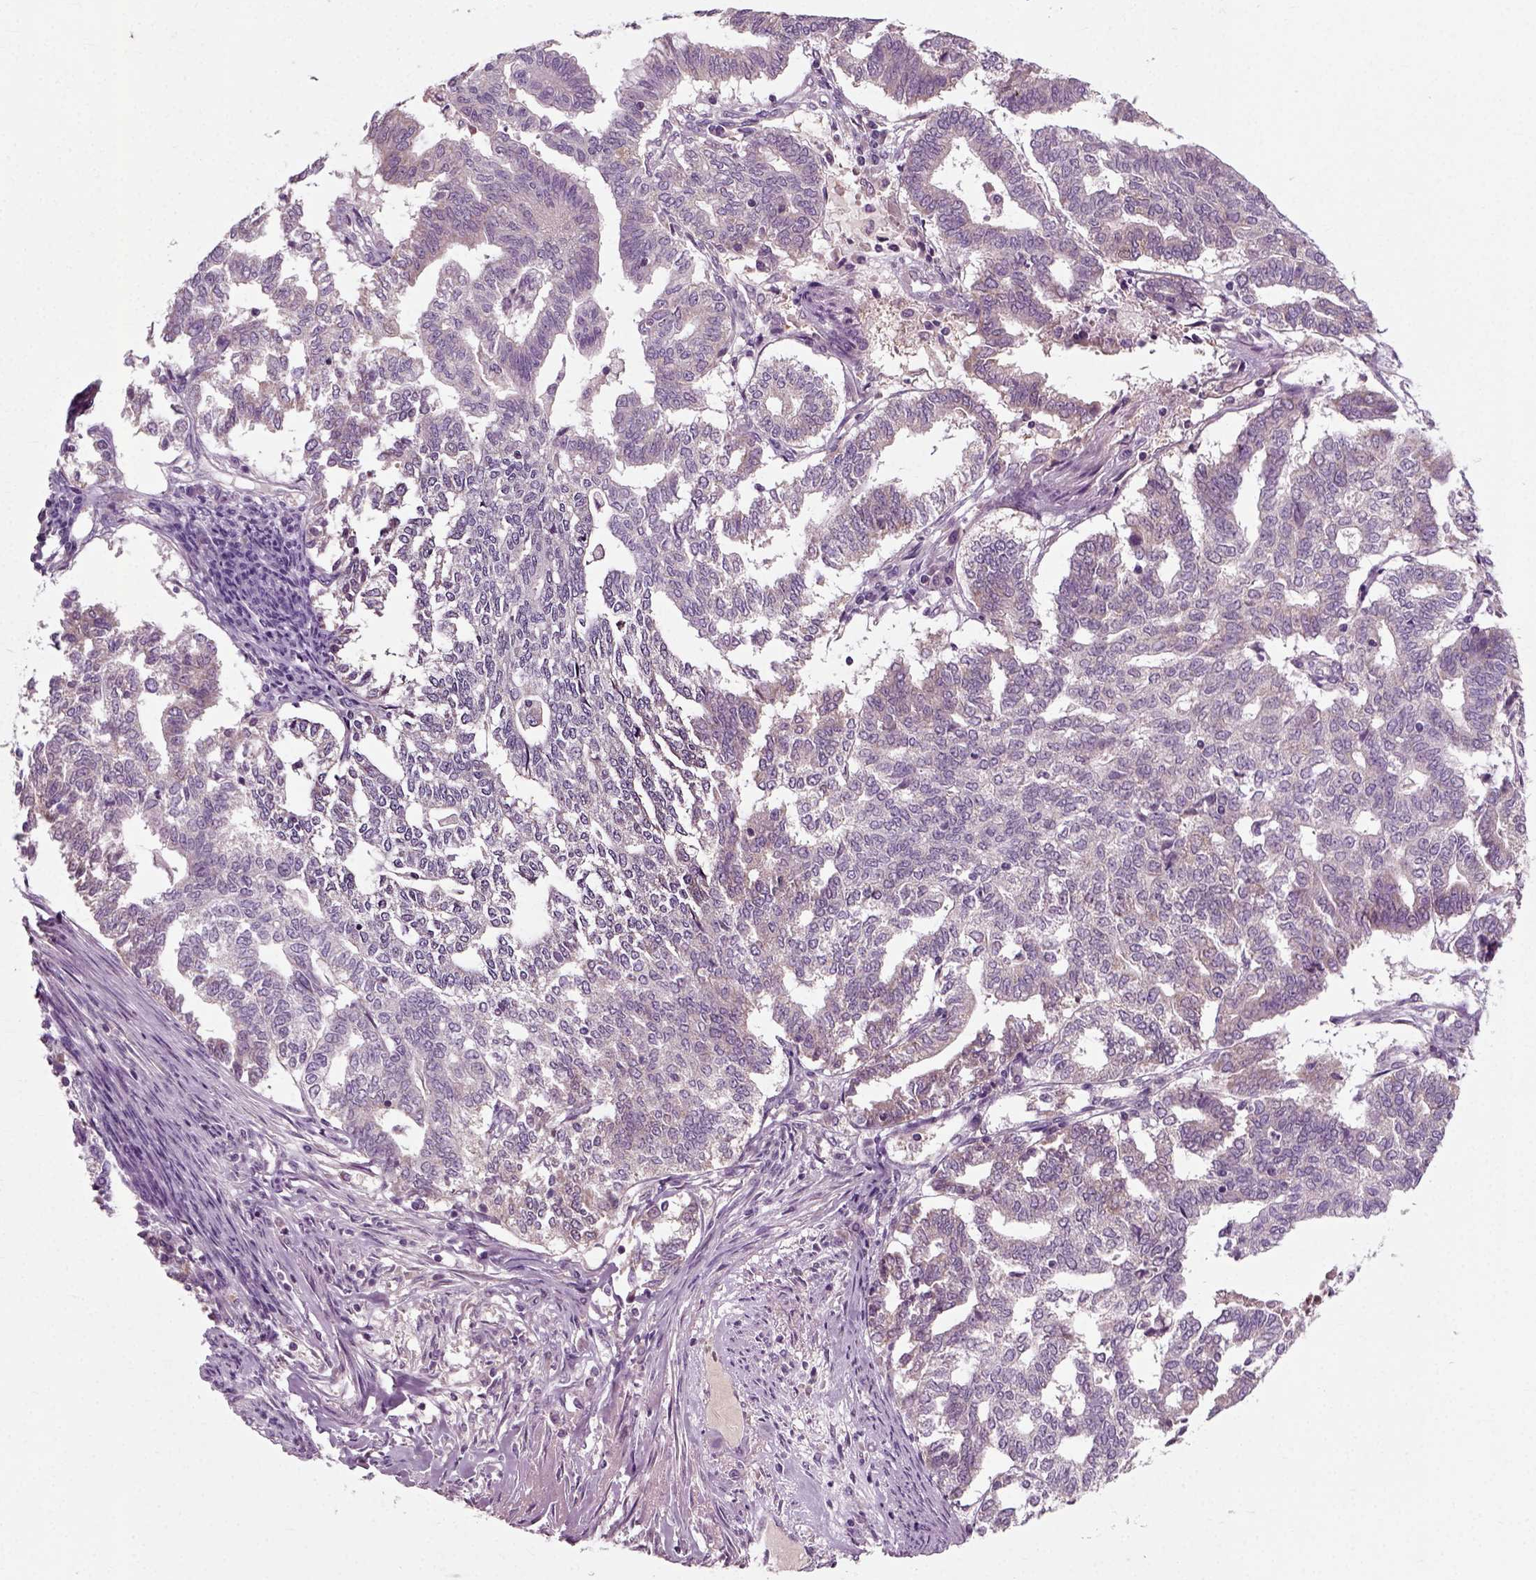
{"staining": {"intensity": "negative", "quantity": "none", "location": "none"}, "tissue": "endometrial cancer", "cell_type": "Tumor cells", "image_type": "cancer", "snomed": [{"axis": "morphology", "description": "Adenocarcinoma, NOS"}, {"axis": "topography", "description": "Endometrium"}], "caption": "A micrograph of endometrial cancer (adenocarcinoma) stained for a protein shows no brown staining in tumor cells.", "gene": "RND2", "patient": {"sex": "female", "age": 79}}